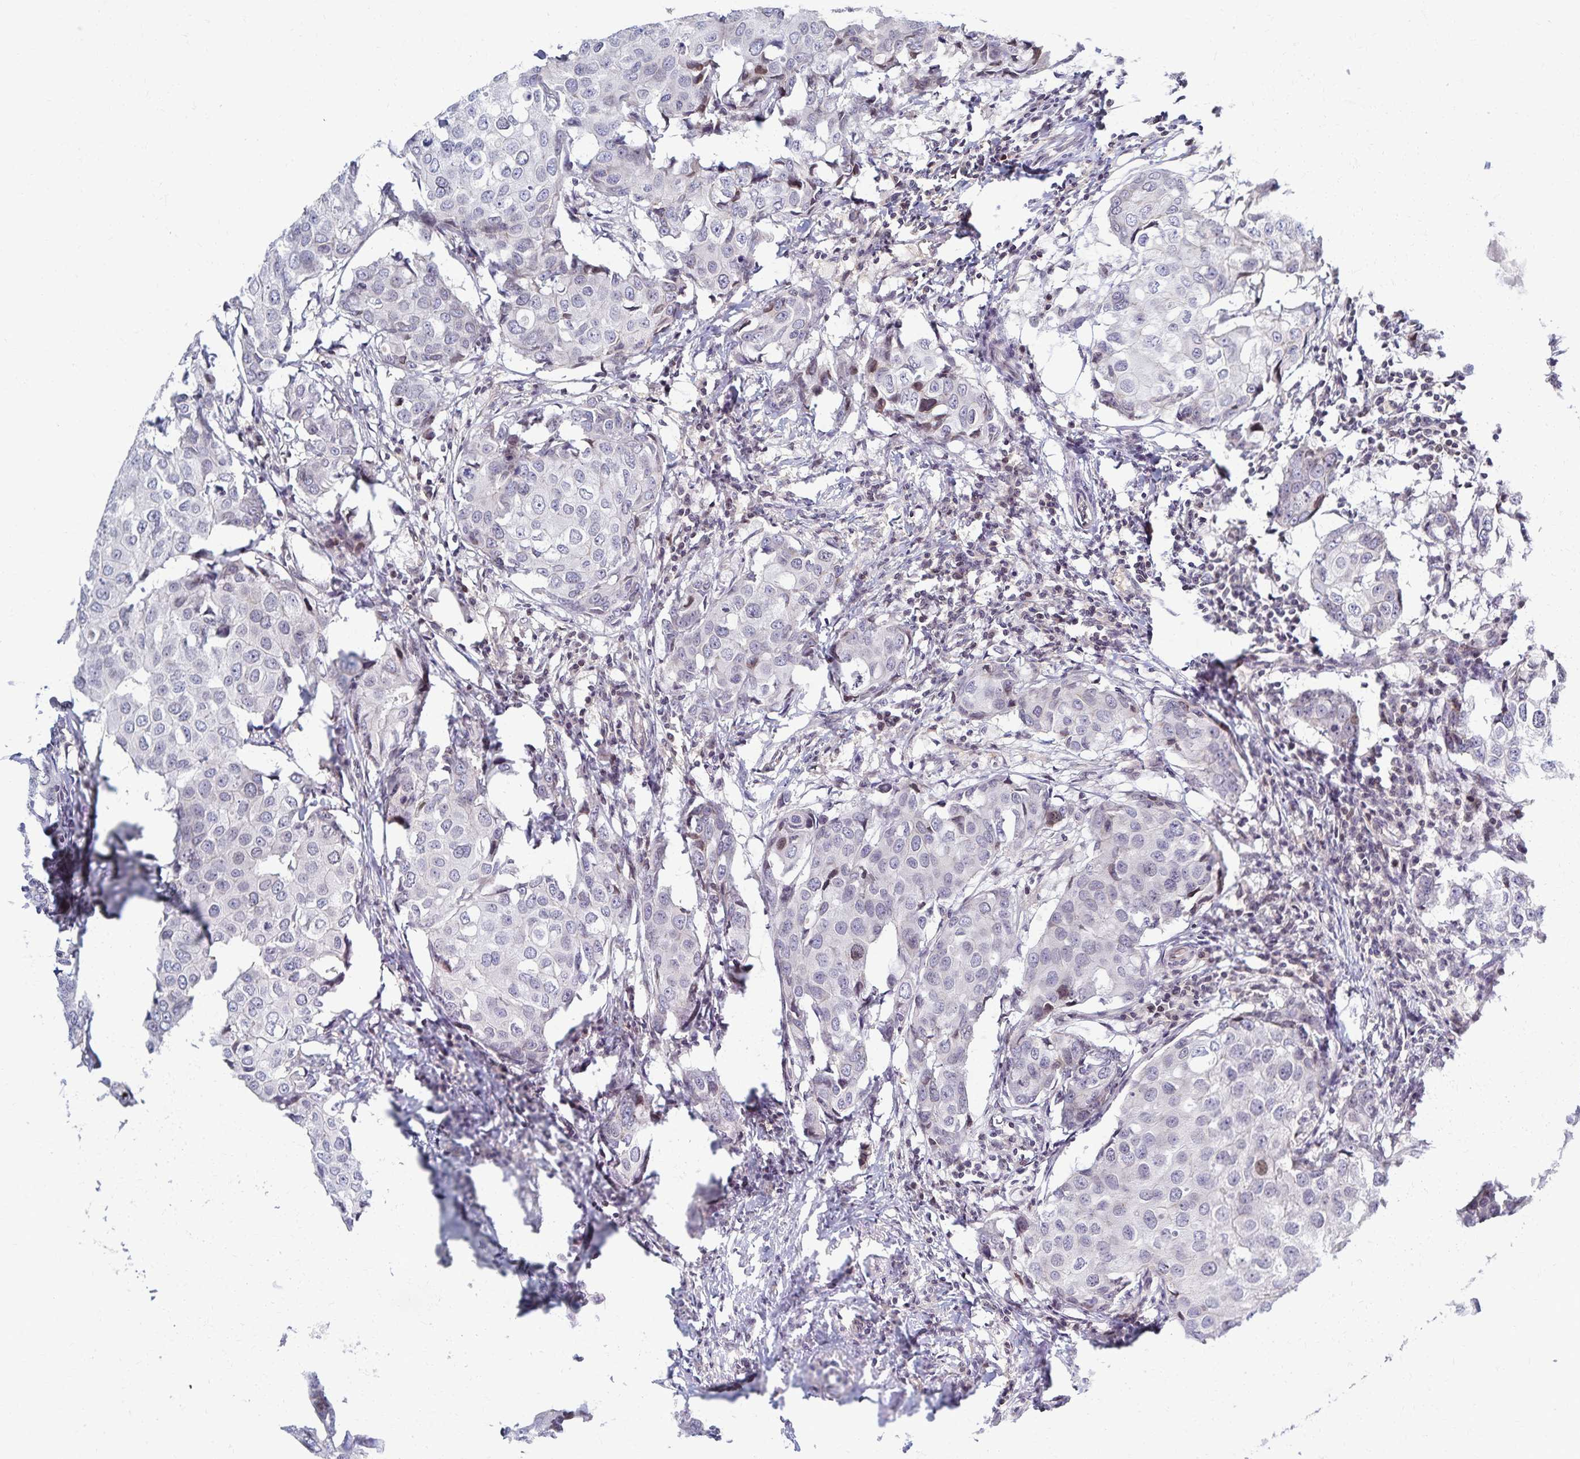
{"staining": {"intensity": "negative", "quantity": "none", "location": "none"}, "tissue": "breast cancer", "cell_type": "Tumor cells", "image_type": "cancer", "snomed": [{"axis": "morphology", "description": "Duct carcinoma"}, {"axis": "topography", "description": "Breast"}], "caption": "IHC histopathology image of neoplastic tissue: human intraductal carcinoma (breast) stained with DAB (3,3'-diaminobenzidine) demonstrates no significant protein positivity in tumor cells.", "gene": "RAB9B", "patient": {"sex": "female", "age": 27}}